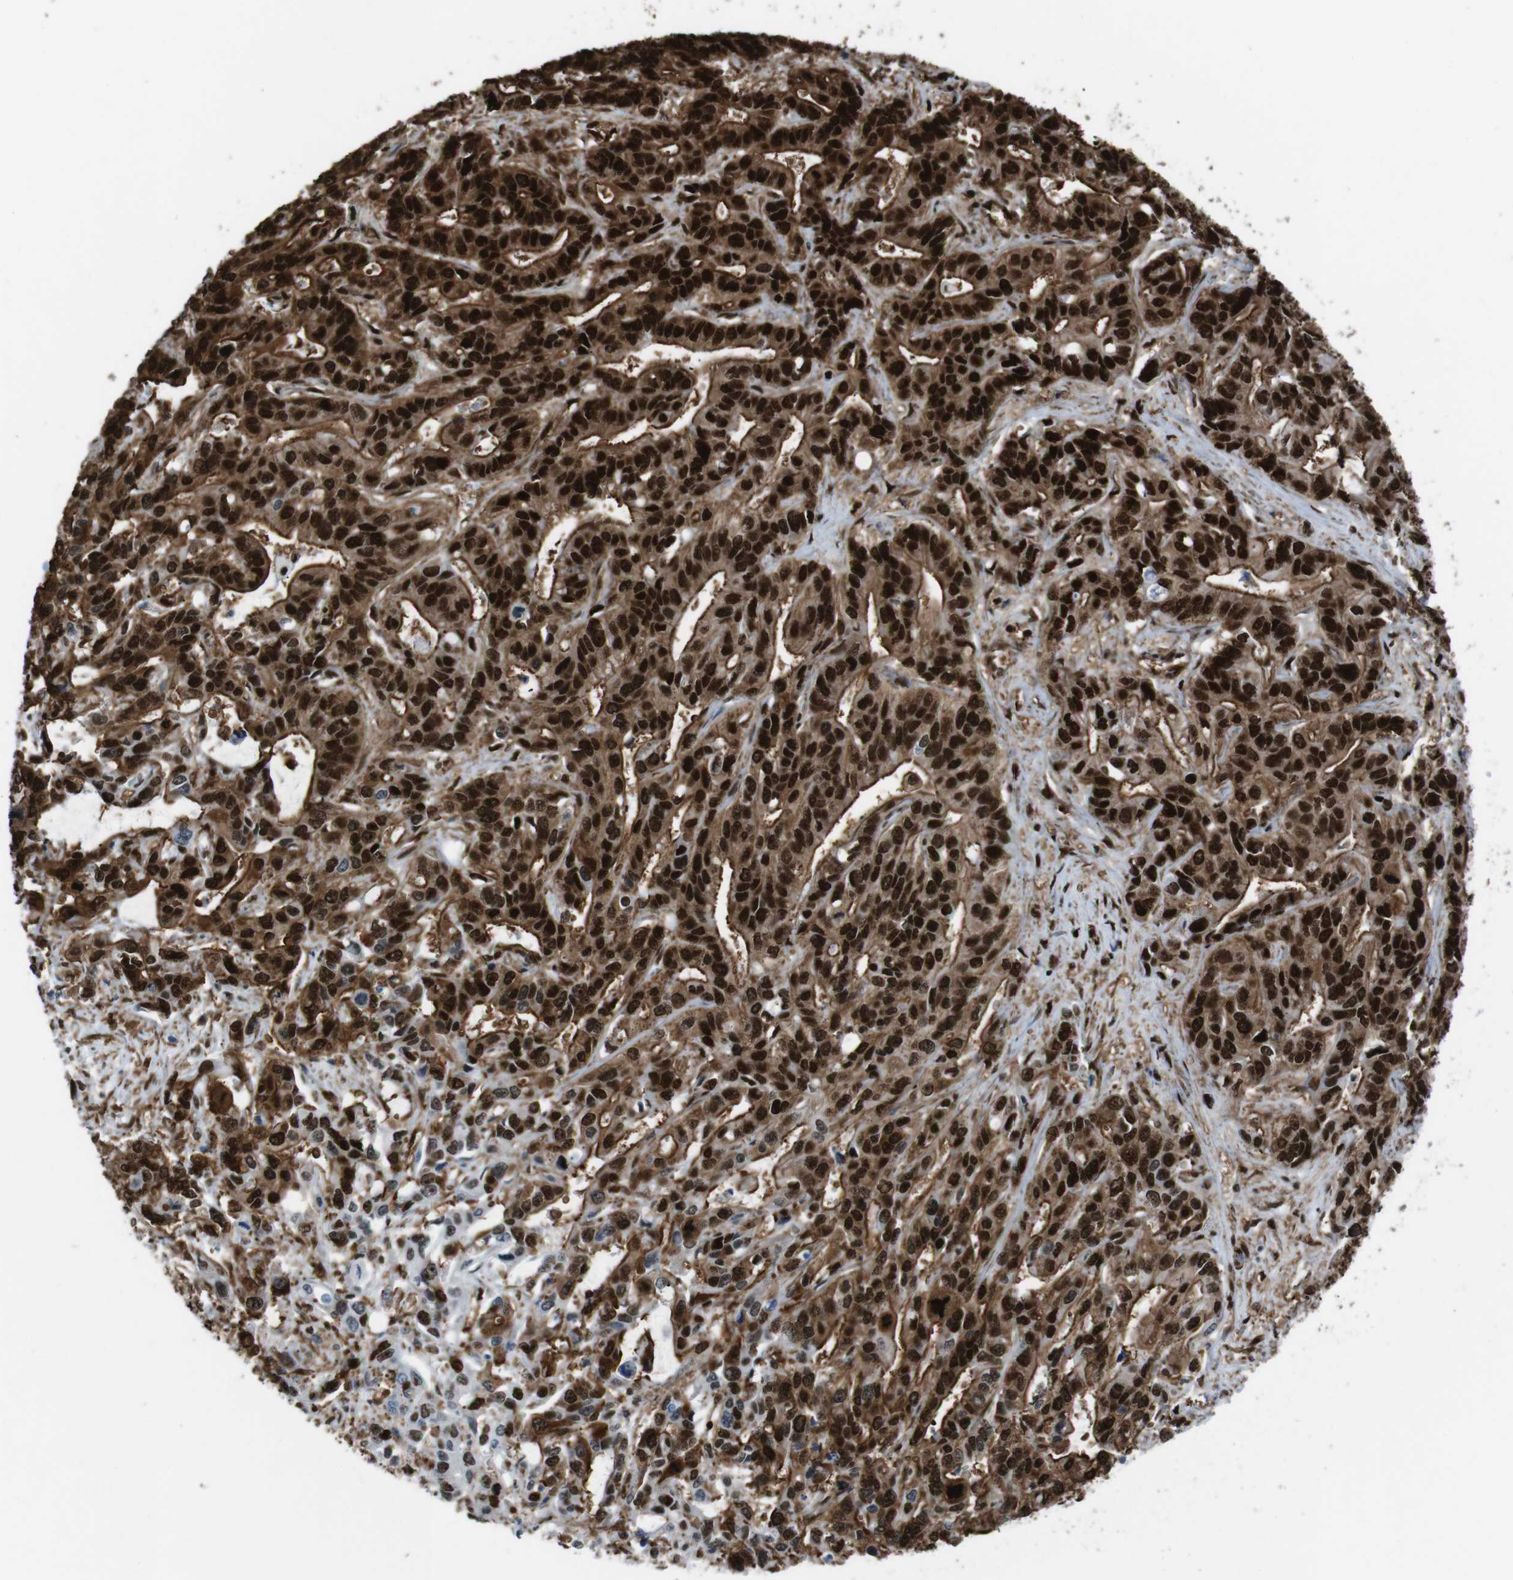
{"staining": {"intensity": "strong", "quantity": ">75%", "location": "cytoplasmic/membranous,nuclear"}, "tissue": "liver cancer", "cell_type": "Tumor cells", "image_type": "cancer", "snomed": [{"axis": "morphology", "description": "Cholangiocarcinoma"}, {"axis": "topography", "description": "Liver"}], "caption": "Human liver cancer (cholangiocarcinoma) stained for a protein (brown) demonstrates strong cytoplasmic/membranous and nuclear positive positivity in about >75% of tumor cells.", "gene": "HNRNPU", "patient": {"sex": "female", "age": 65}}